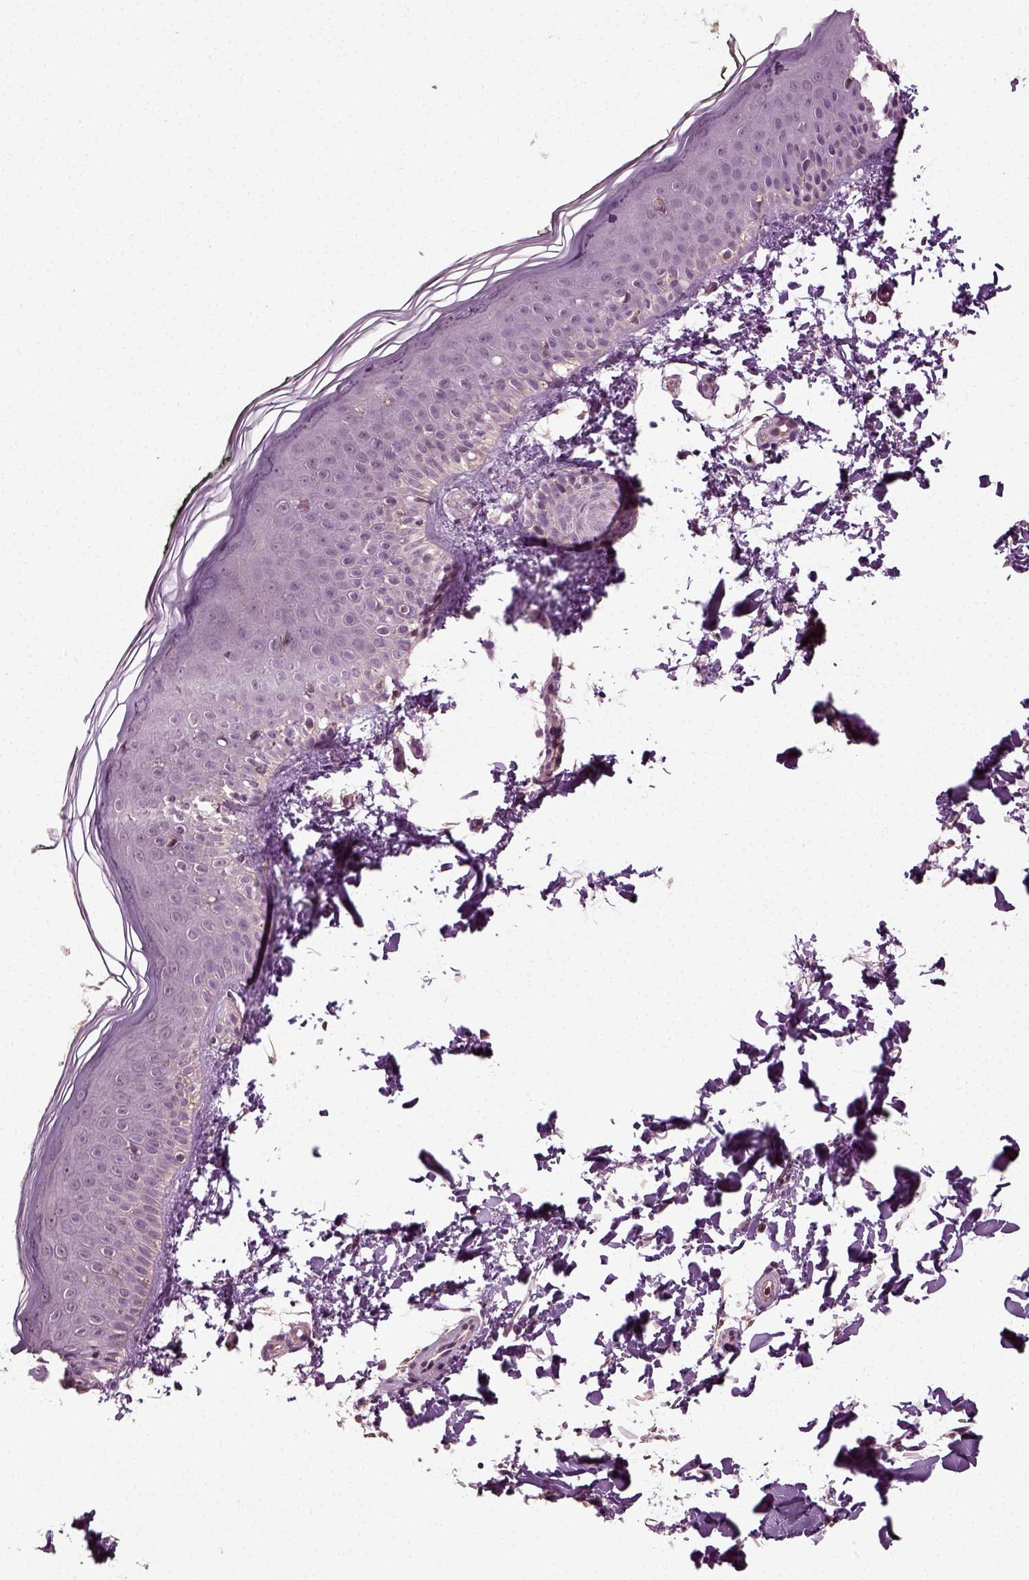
{"staining": {"intensity": "negative", "quantity": "none", "location": "none"}, "tissue": "skin", "cell_type": "Fibroblasts", "image_type": "normal", "snomed": [{"axis": "morphology", "description": "Normal tissue, NOS"}, {"axis": "topography", "description": "Skin"}], "caption": "Human skin stained for a protein using immunohistochemistry (IHC) demonstrates no expression in fibroblasts.", "gene": "ERV3", "patient": {"sex": "female", "age": 62}}